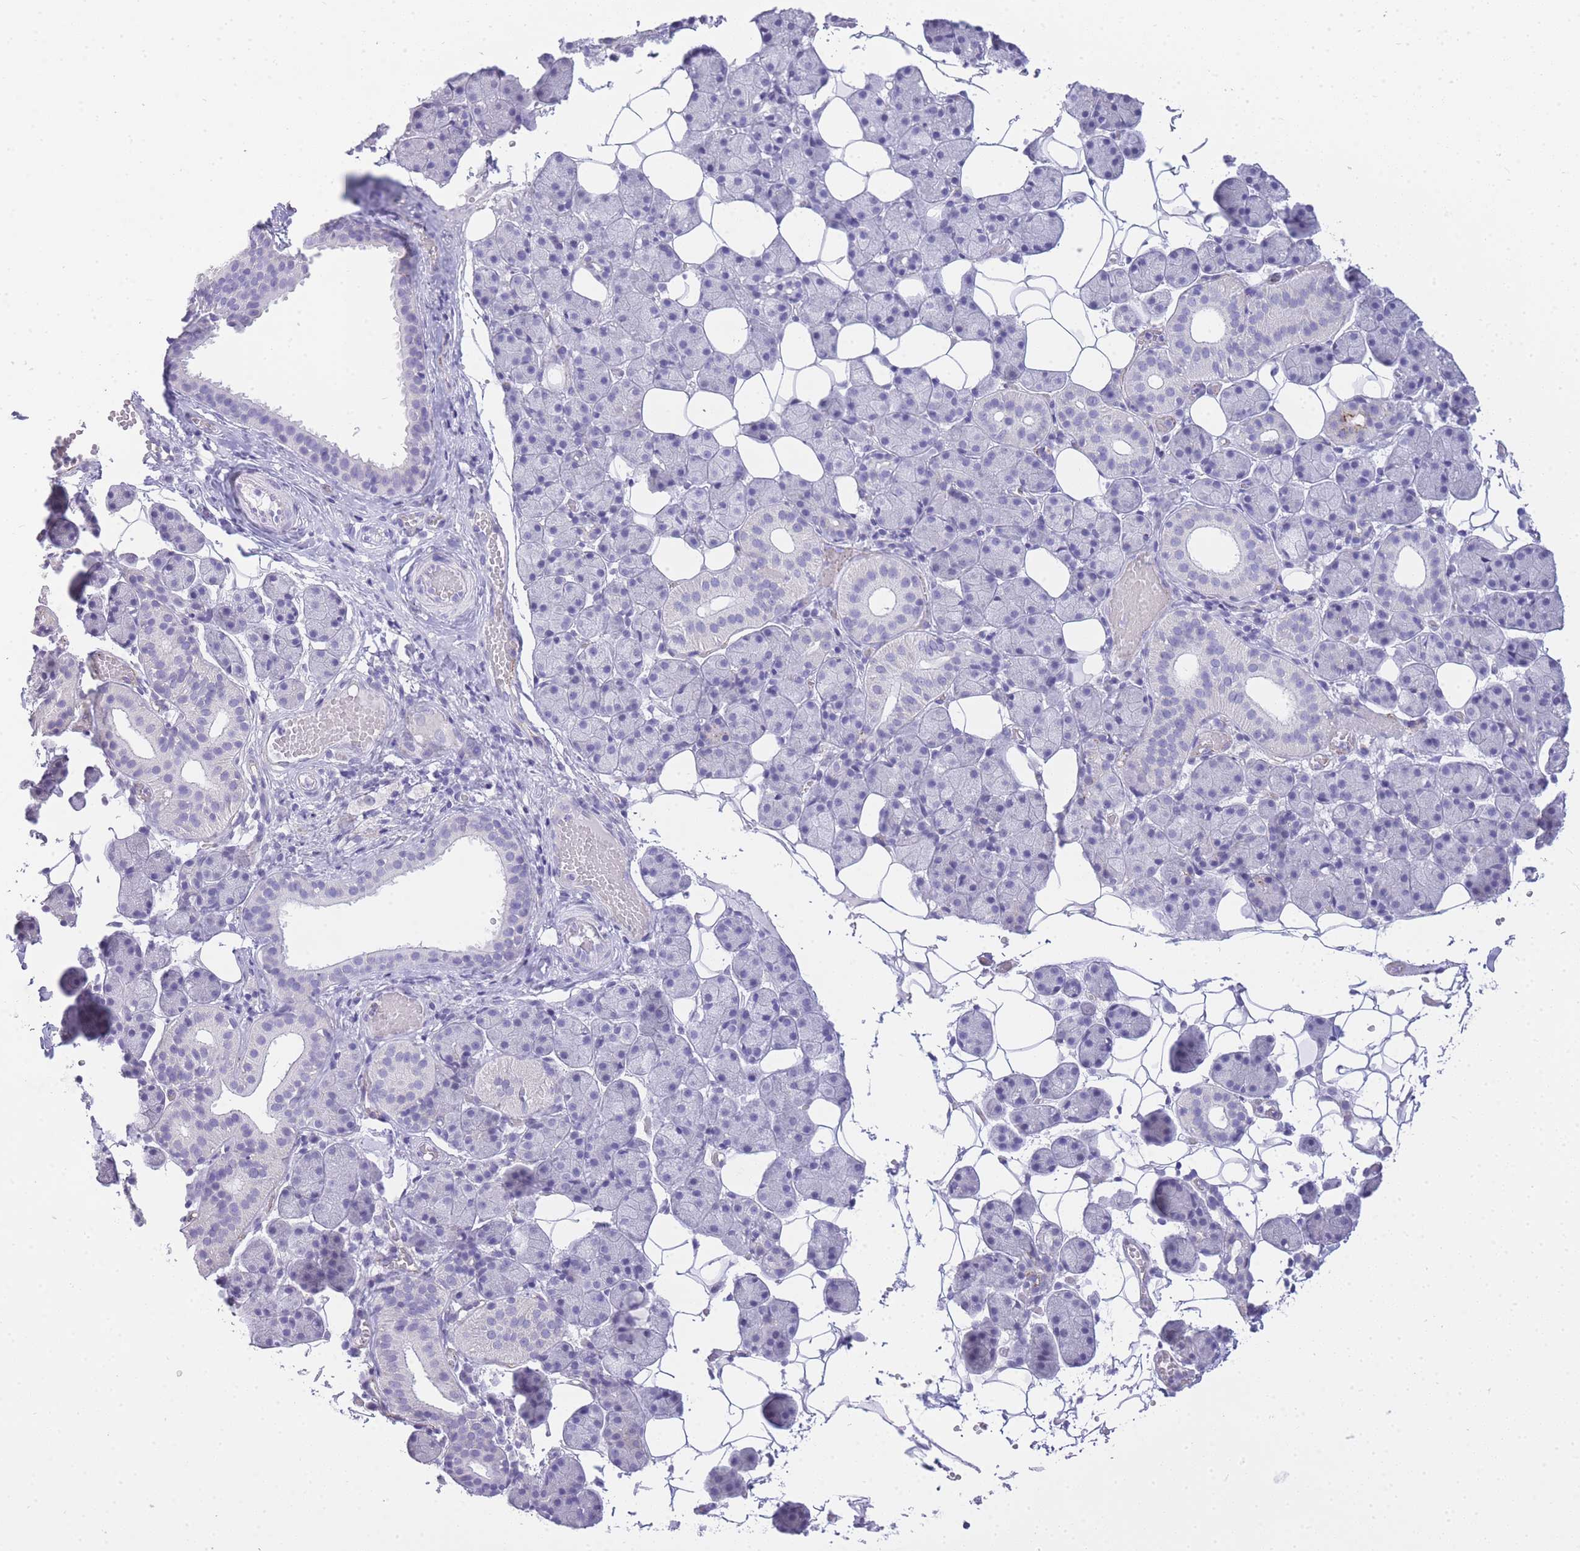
{"staining": {"intensity": "negative", "quantity": "none", "location": "none"}, "tissue": "salivary gland", "cell_type": "Glandular cells", "image_type": "normal", "snomed": [{"axis": "morphology", "description": "Normal tissue, NOS"}, {"axis": "topography", "description": "Salivary gland"}], "caption": "An image of human salivary gland is negative for staining in glandular cells. The staining was performed using DAB to visualize the protein expression in brown, while the nuclei were stained in blue with hematoxylin (Magnification: 20x).", "gene": "RHO", "patient": {"sex": "female", "age": 33}}